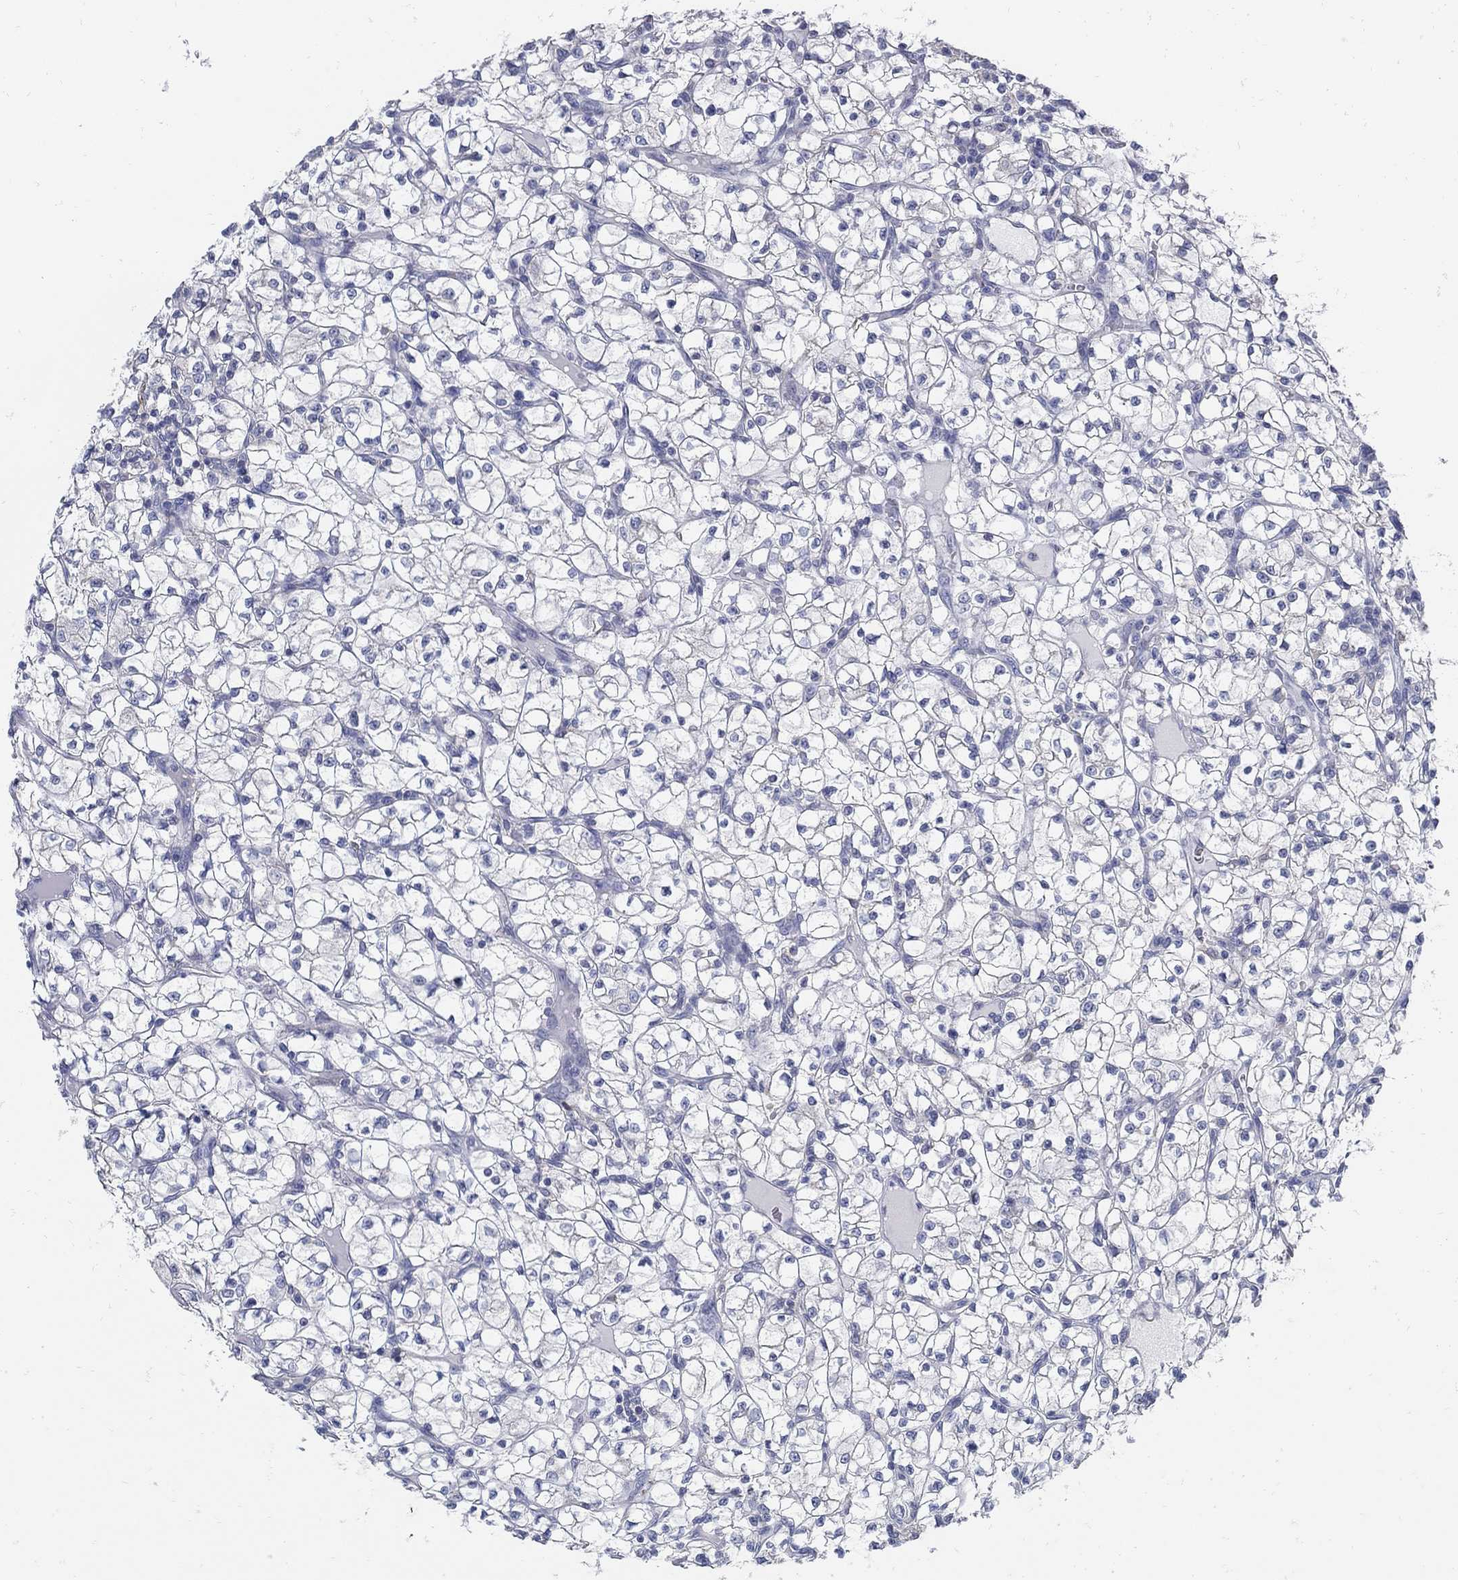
{"staining": {"intensity": "negative", "quantity": "none", "location": "none"}, "tissue": "renal cancer", "cell_type": "Tumor cells", "image_type": "cancer", "snomed": [{"axis": "morphology", "description": "Adenocarcinoma, NOS"}, {"axis": "topography", "description": "Kidney"}], "caption": "Immunohistochemical staining of human renal cancer (adenocarcinoma) exhibits no significant staining in tumor cells.", "gene": "ZFAND4", "patient": {"sex": "female", "age": 64}}